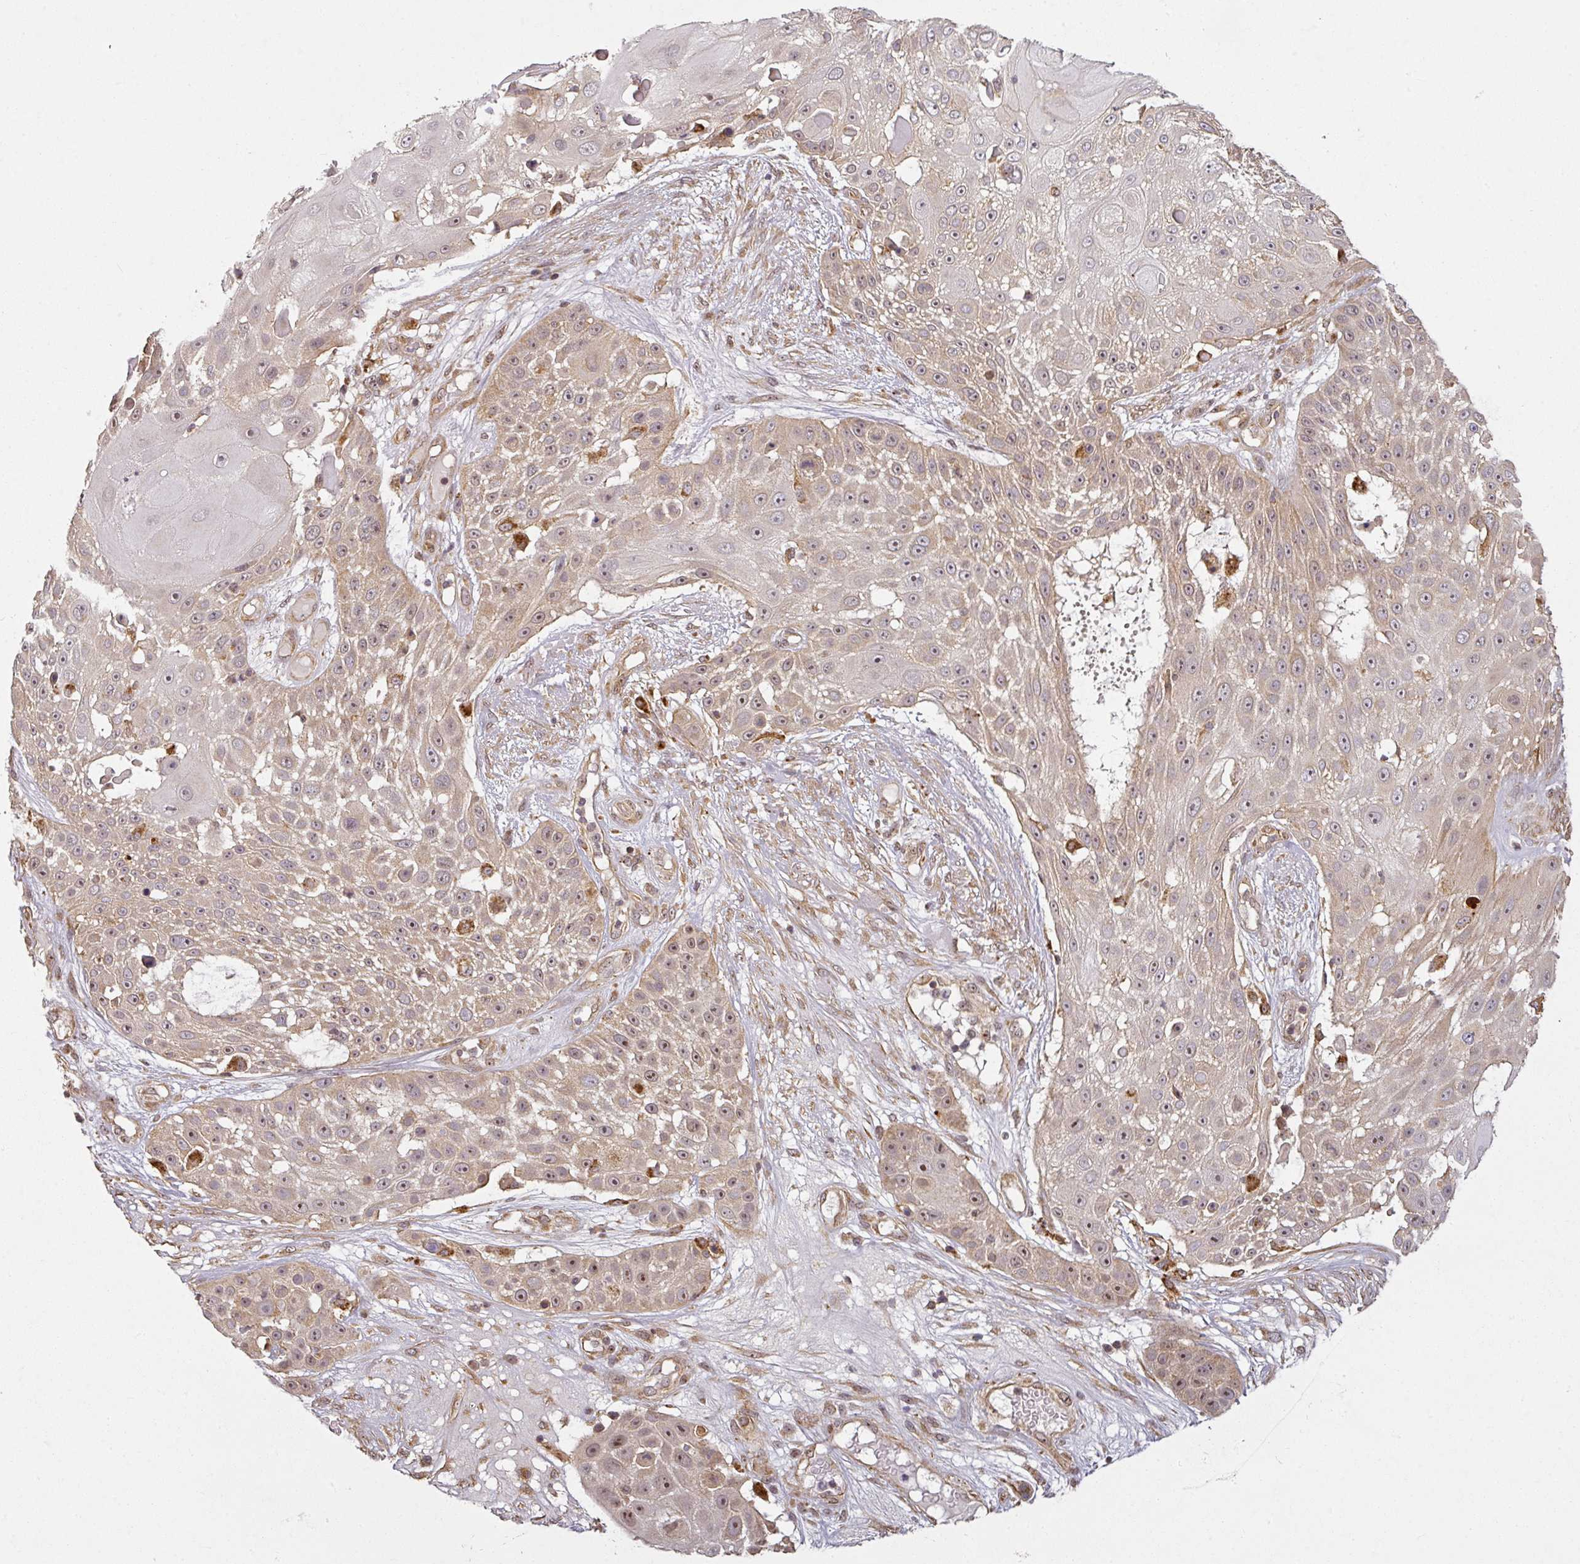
{"staining": {"intensity": "moderate", "quantity": "25%-75%", "location": "cytoplasmic/membranous,nuclear"}, "tissue": "skin cancer", "cell_type": "Tumor cells", "image_type": "cancer", "snomed": [{"axis": "morphology", "description": "Squamous cell carcinoma, NOS"}, {"axis": "topography", "description": "Skin"}], "caption": "Immunohistochemical staining of human skin cancer (squamous cell carcinoma) shows medium levels of moderate cytoplasmic/membranous and nuclear protein staining in about 25%-75% of tumor cells.", "gene": "DIMT1", "patient": {"sex": "female", "age": 86}}